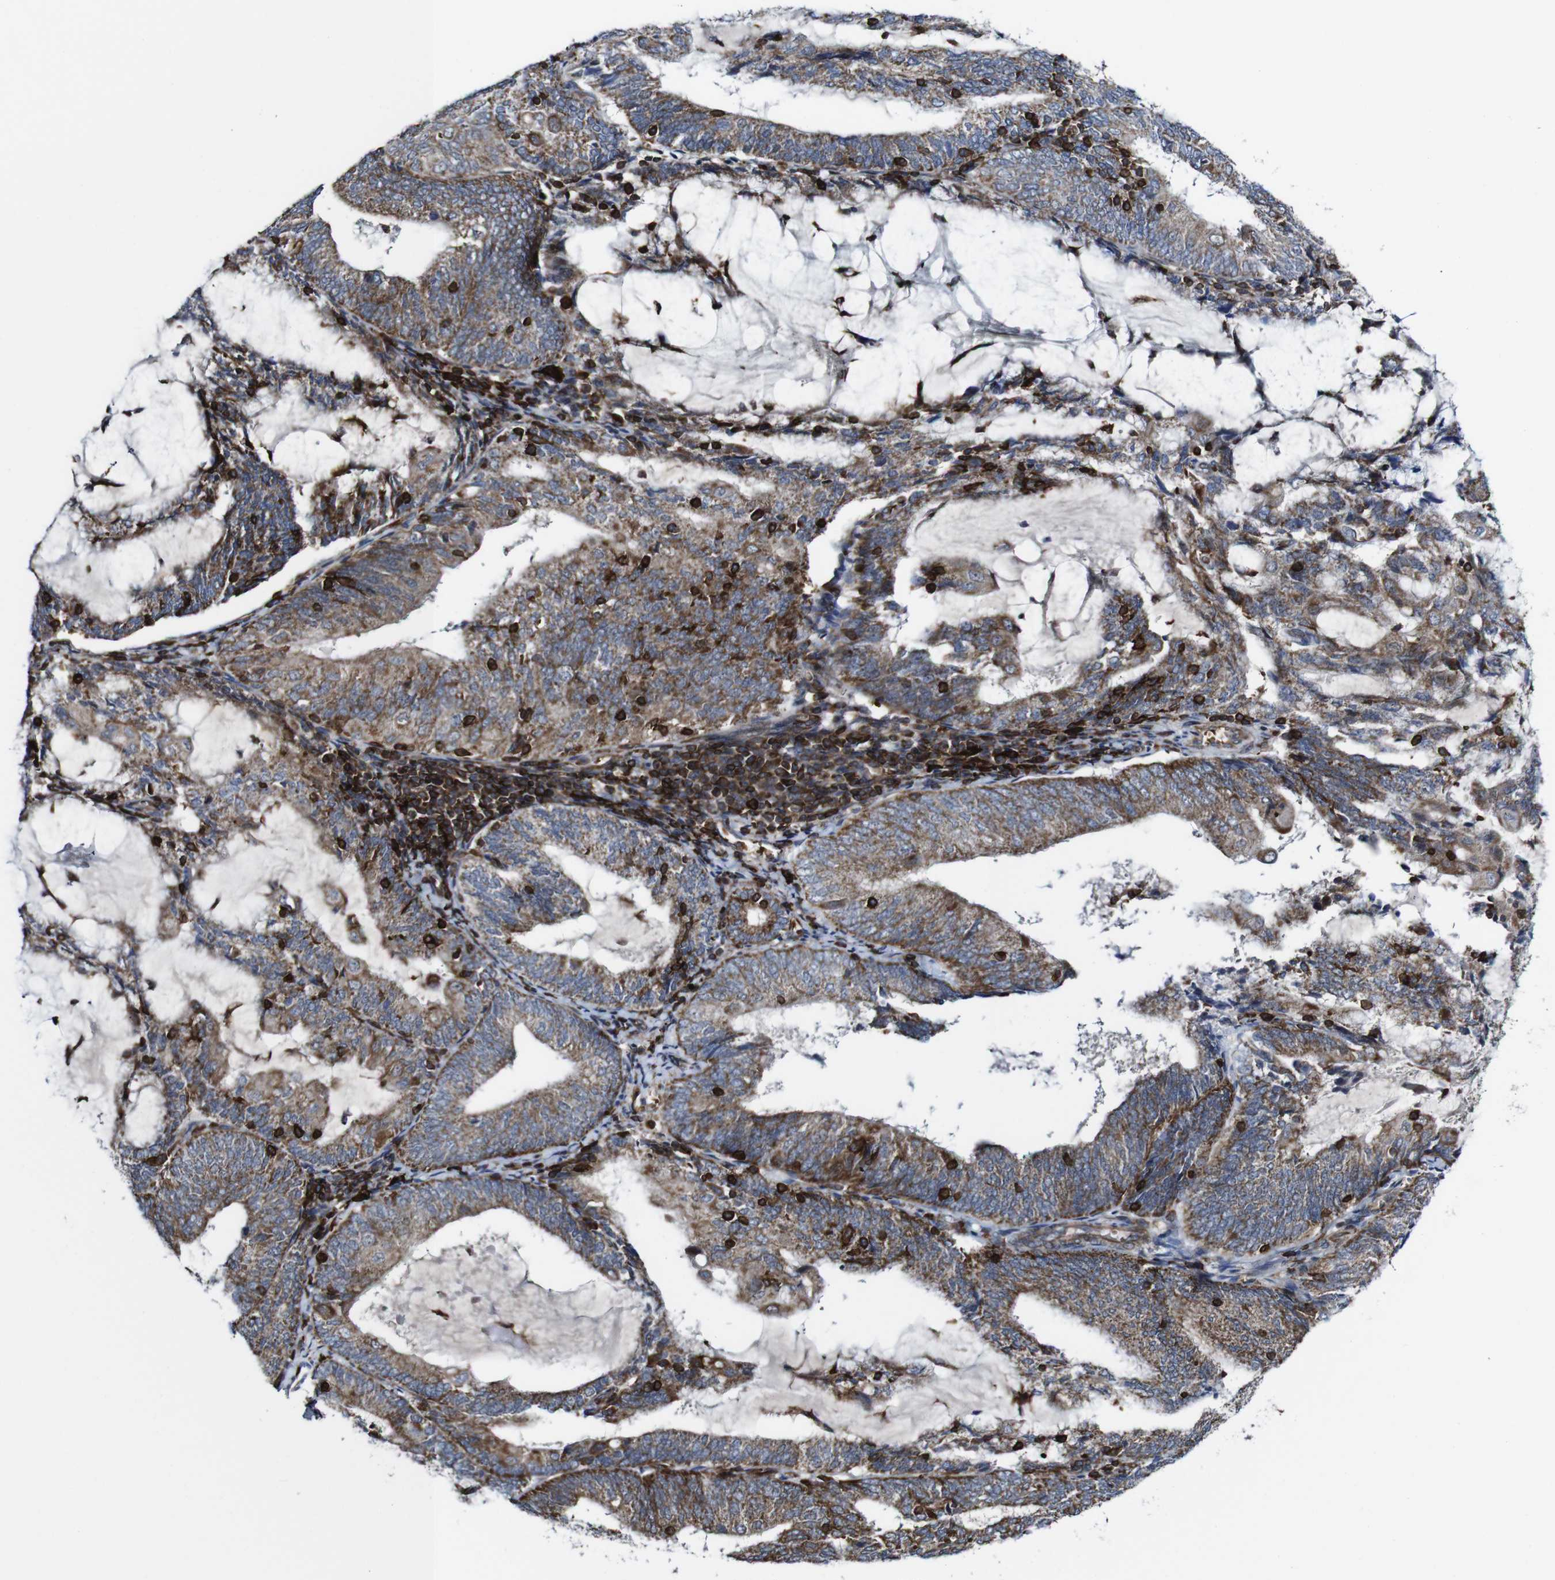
{"staining": {"intensity": "weak", "quantity": ">75%", "location": "cytoplasmic/membranous"}, "tissue": "endometrial cancer", "cell_type": "Tumor cells", "image_type": "cancer", "snomed": [{"axis": "morphology", "description": "Adenocarcinoma, NOS"}, {"axis": "topography", "description": "Endometrium"}], "caption": "DAB immunohistochemical staining of endometrial adenocarcinoma demonstrates weak cytoplasmic/membranous protein staining in about >75% of tumor cells.", "gene": "JAK2", "patient": {"sex": "female", "age": 81}}